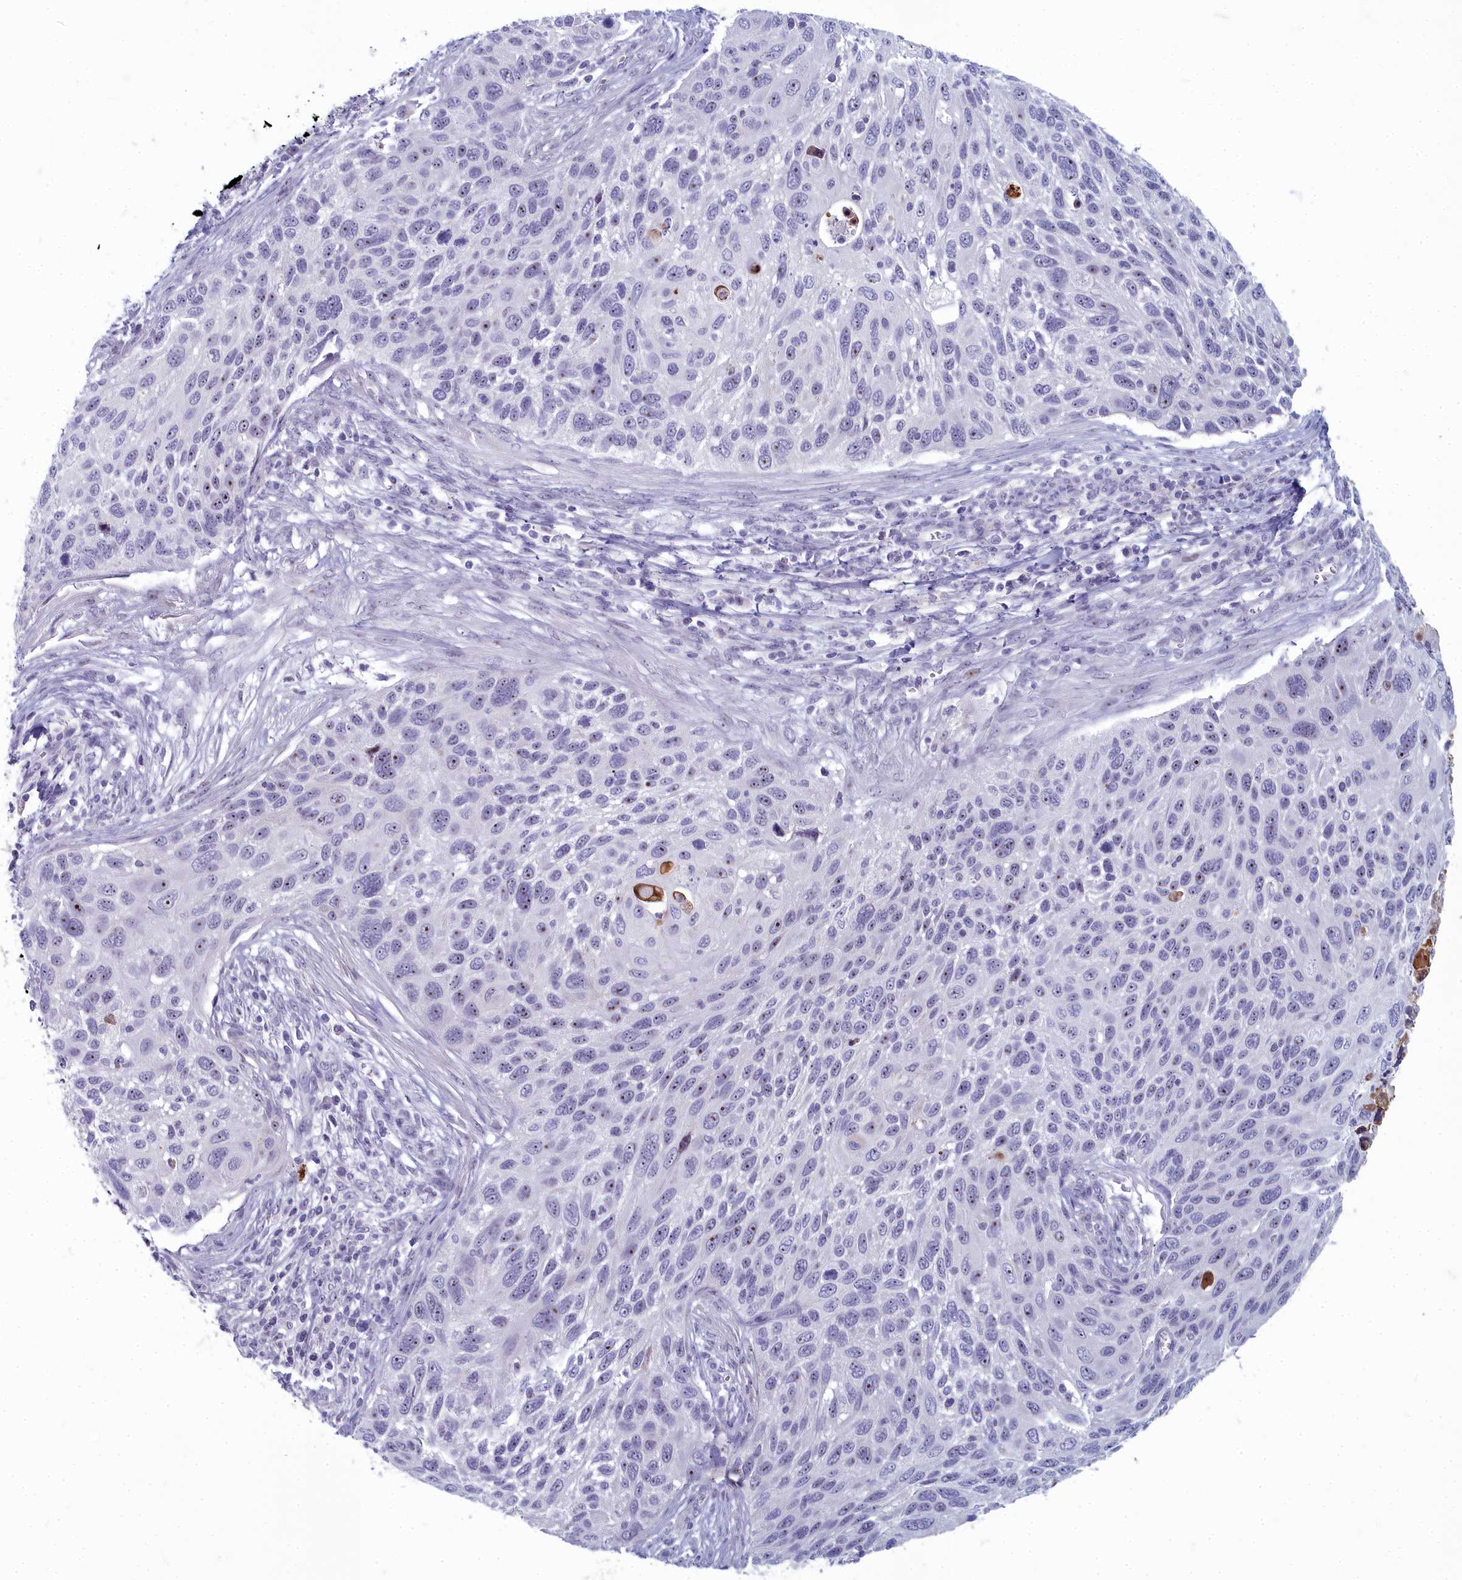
{"staining": {"intensity": "moderate", "quantity": "<25%", "location": "nuclear"}, "tissue": "cervical cancer", "cell_type": "Tumor cells", "image_type": "cancer", "snomed": [{"axis": "morphology", "description": "Squamous cell carcinoma, NOS"}, {"axis": "topography", "description": "Cervix"}], "caption": "Brown immunohistochemical staining in human squamous cell carcinoma (cervical) demonstrates moderate nuclear expression in approximately <25% of tumor cells.", "gene": "INSYN2A", "patient": {"sex": "female", "age": 70}}